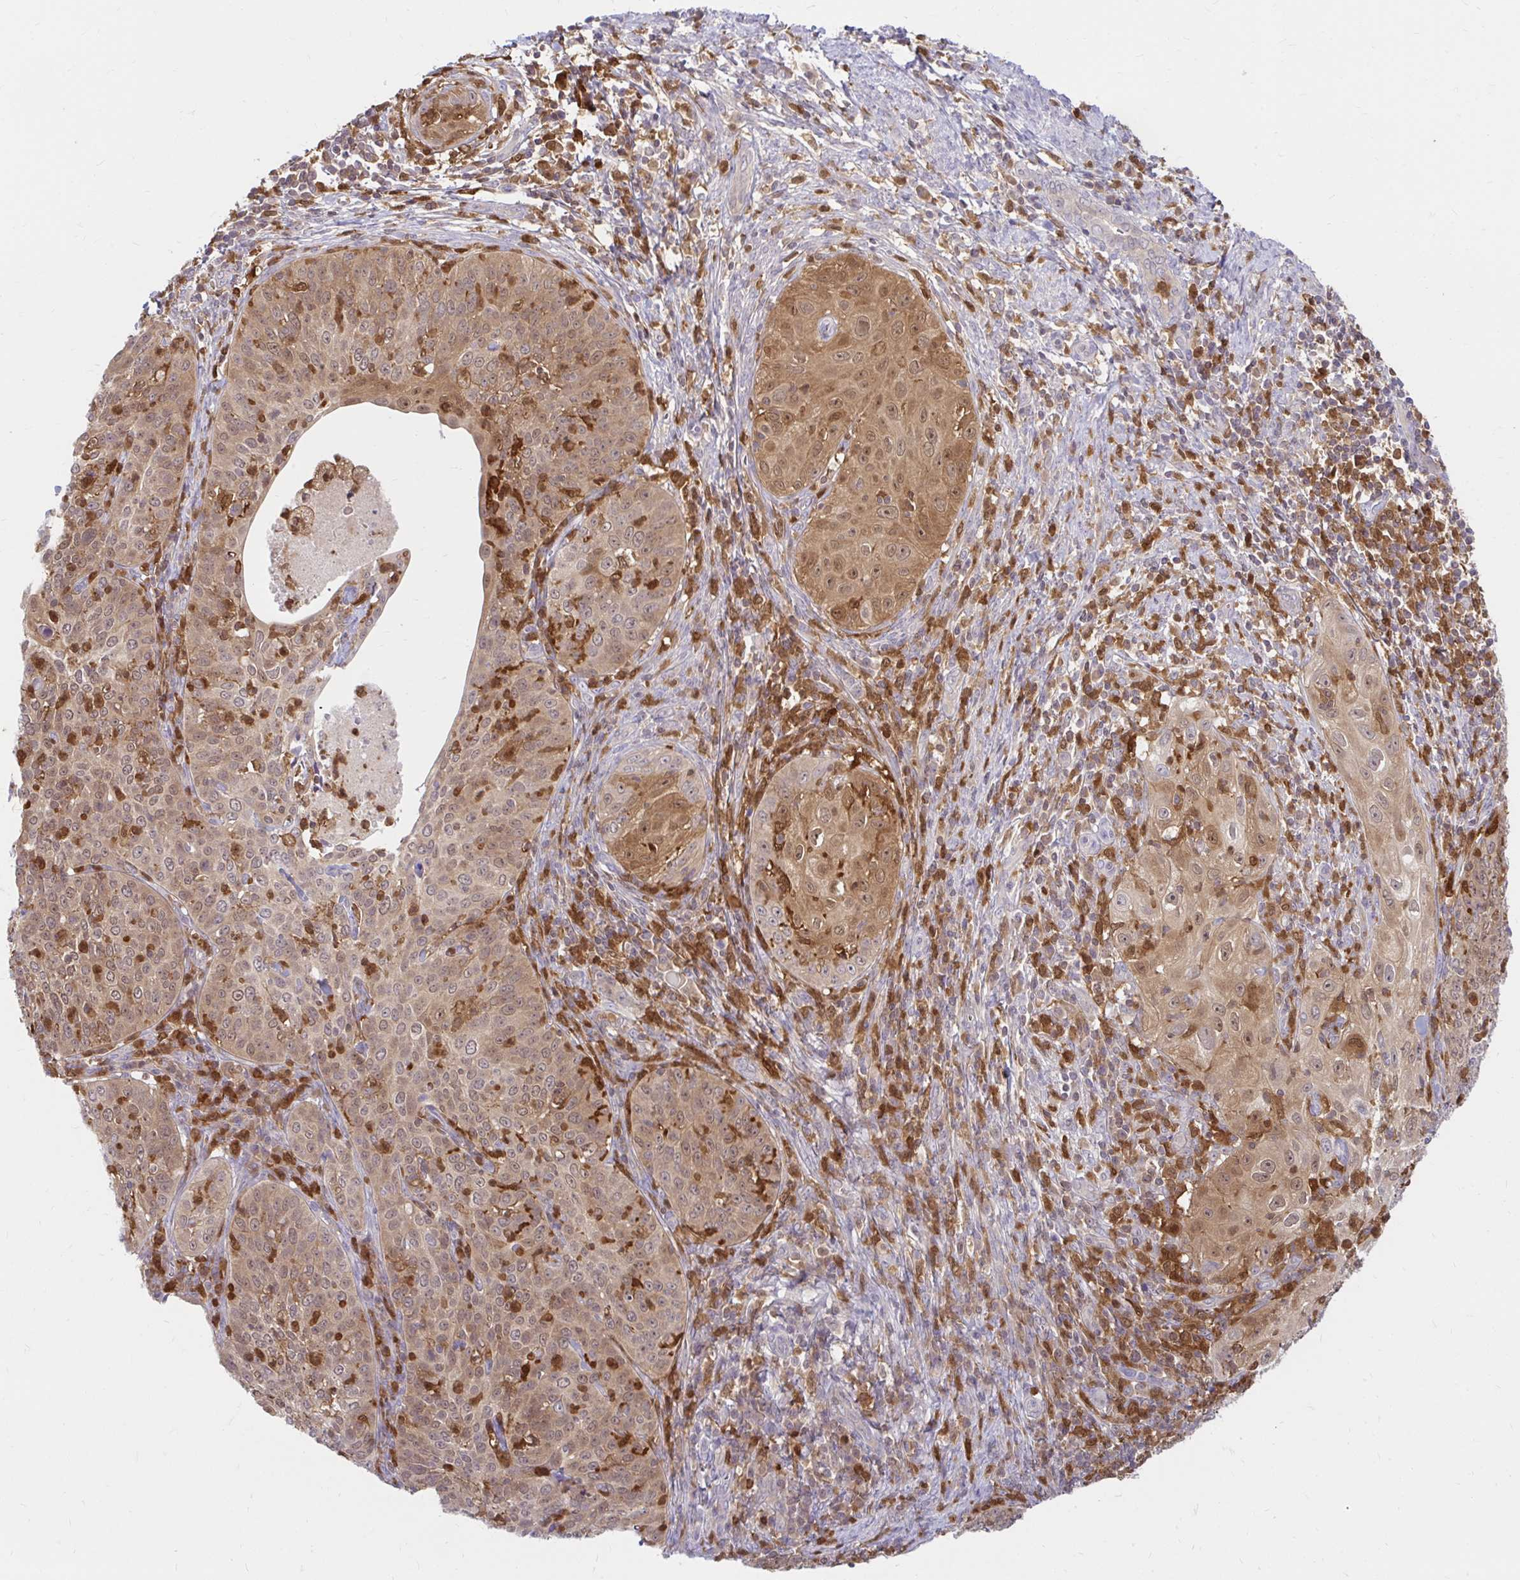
{"staining": {"intensity": "moderate", "quantity": ">75%", "location": "cytoplasmic/membranous,nuclear"}, "tissue": "cervical cancer", "cell_type": "Tumor cells", "image_type": "cancer", "snomed": [{"axis": "morphology", "description": "Squamous cell carcinoma, NOS"}, {"axis": "topography", "description": "Cervix"}], "caption": "This micrograph shows IHC staining of human cervical cancer (squamous cell carcinoma), with medium moderate cytoplasmic/membranous and nuclear positivity in approximately >75% of tumor cells.", "gene": "PYCARD", "patient": {"sex": "female", "age": 30}}